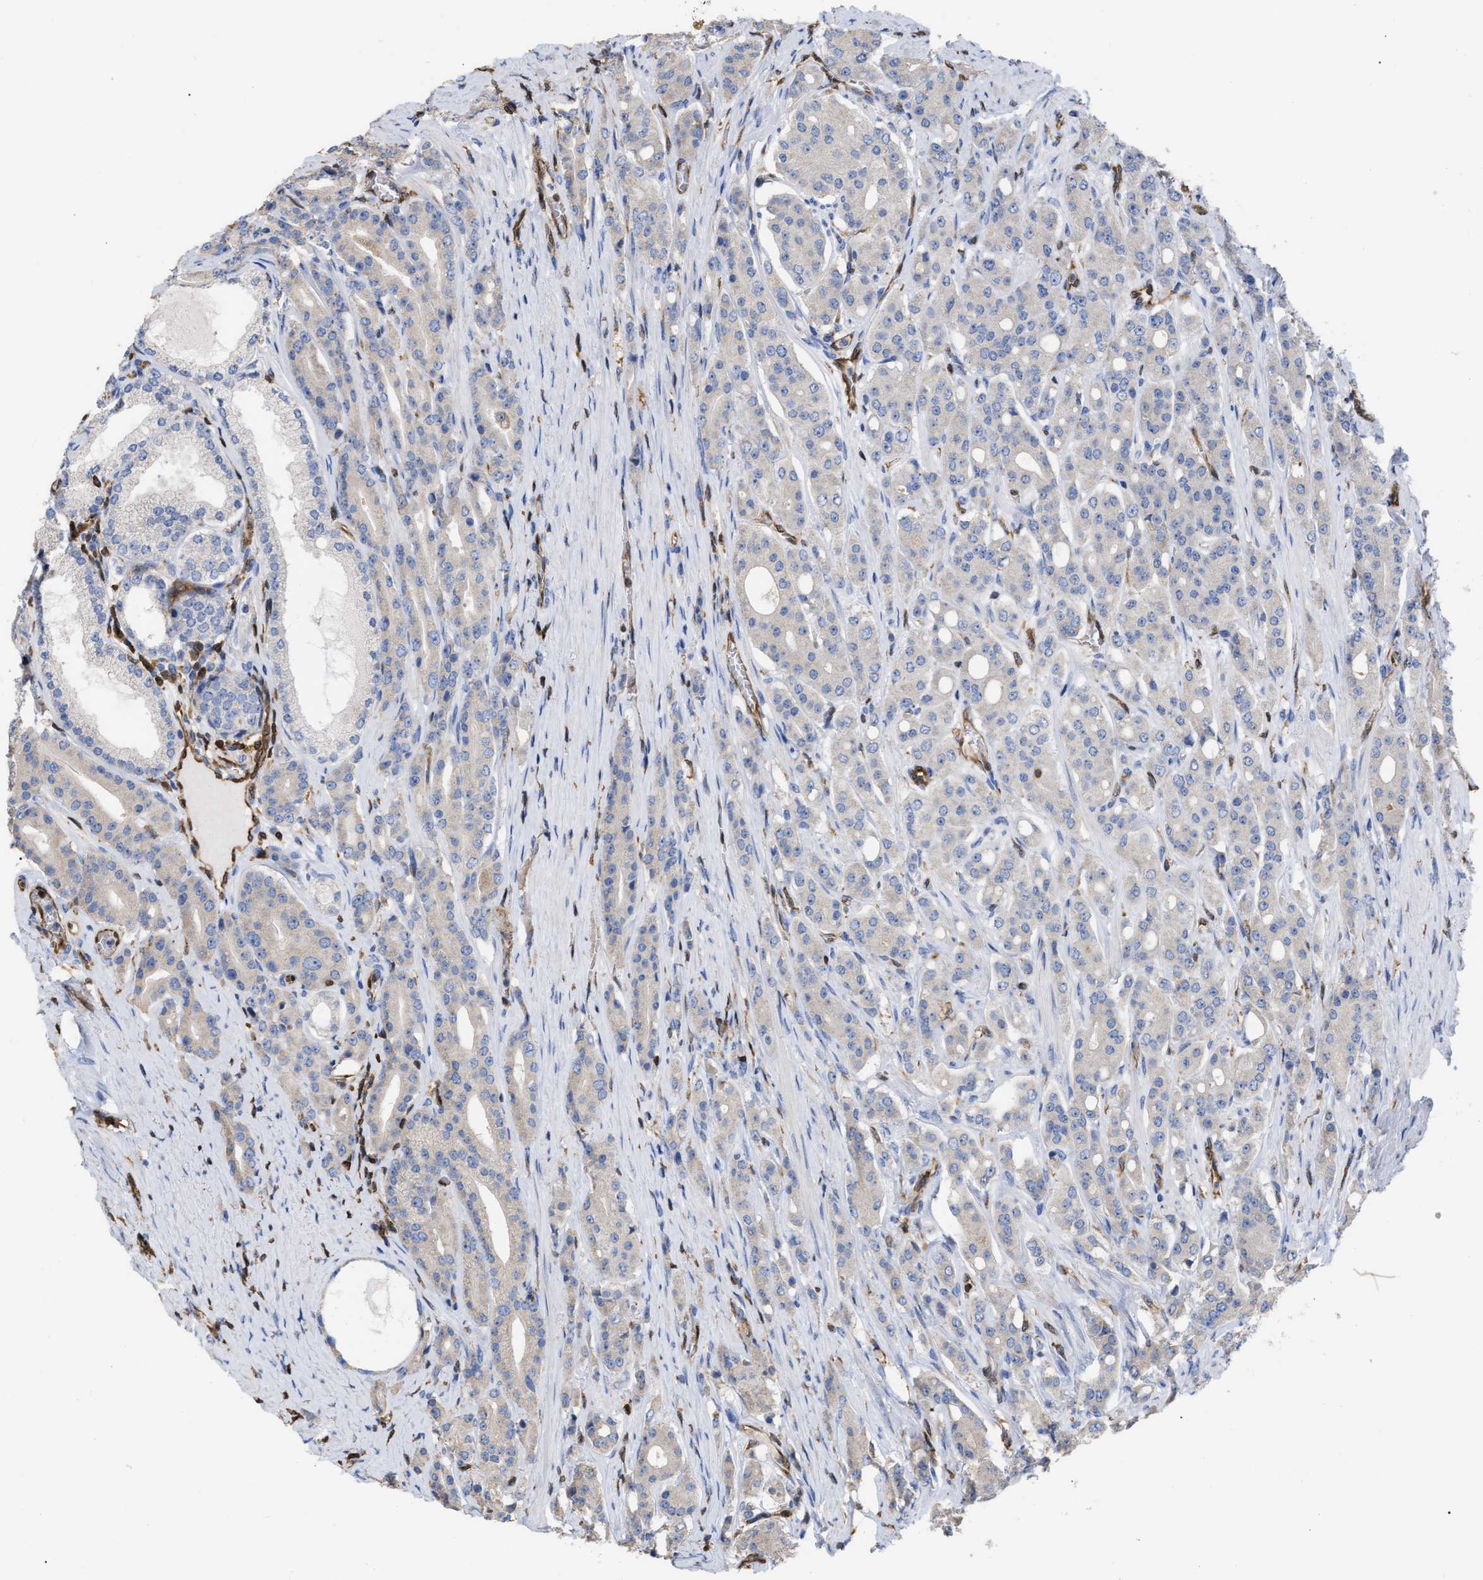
{"staining": {"intensity": "weak", "quantity": "<25%", "location": "cytoplasmic/membranous"}, "tissue": "prostate cancer", "cell_type": "Tumor cells", "image_type": "cancer", "snomed": [{"axis": "morphology", "description": "Adenocarcinoma, High grade"}, {"axis": "topography", "description": "Prostate"}], "caption": "High magnification brightfield microscopy of prostate adenocarcinoma (high-grade) stained with DAB (brown) and counterstained with hematoxylin (blue): tumor cells show no significant positivity.", "gene": "GIMAP4", "patient": {"sex": "male", "age": 71}}